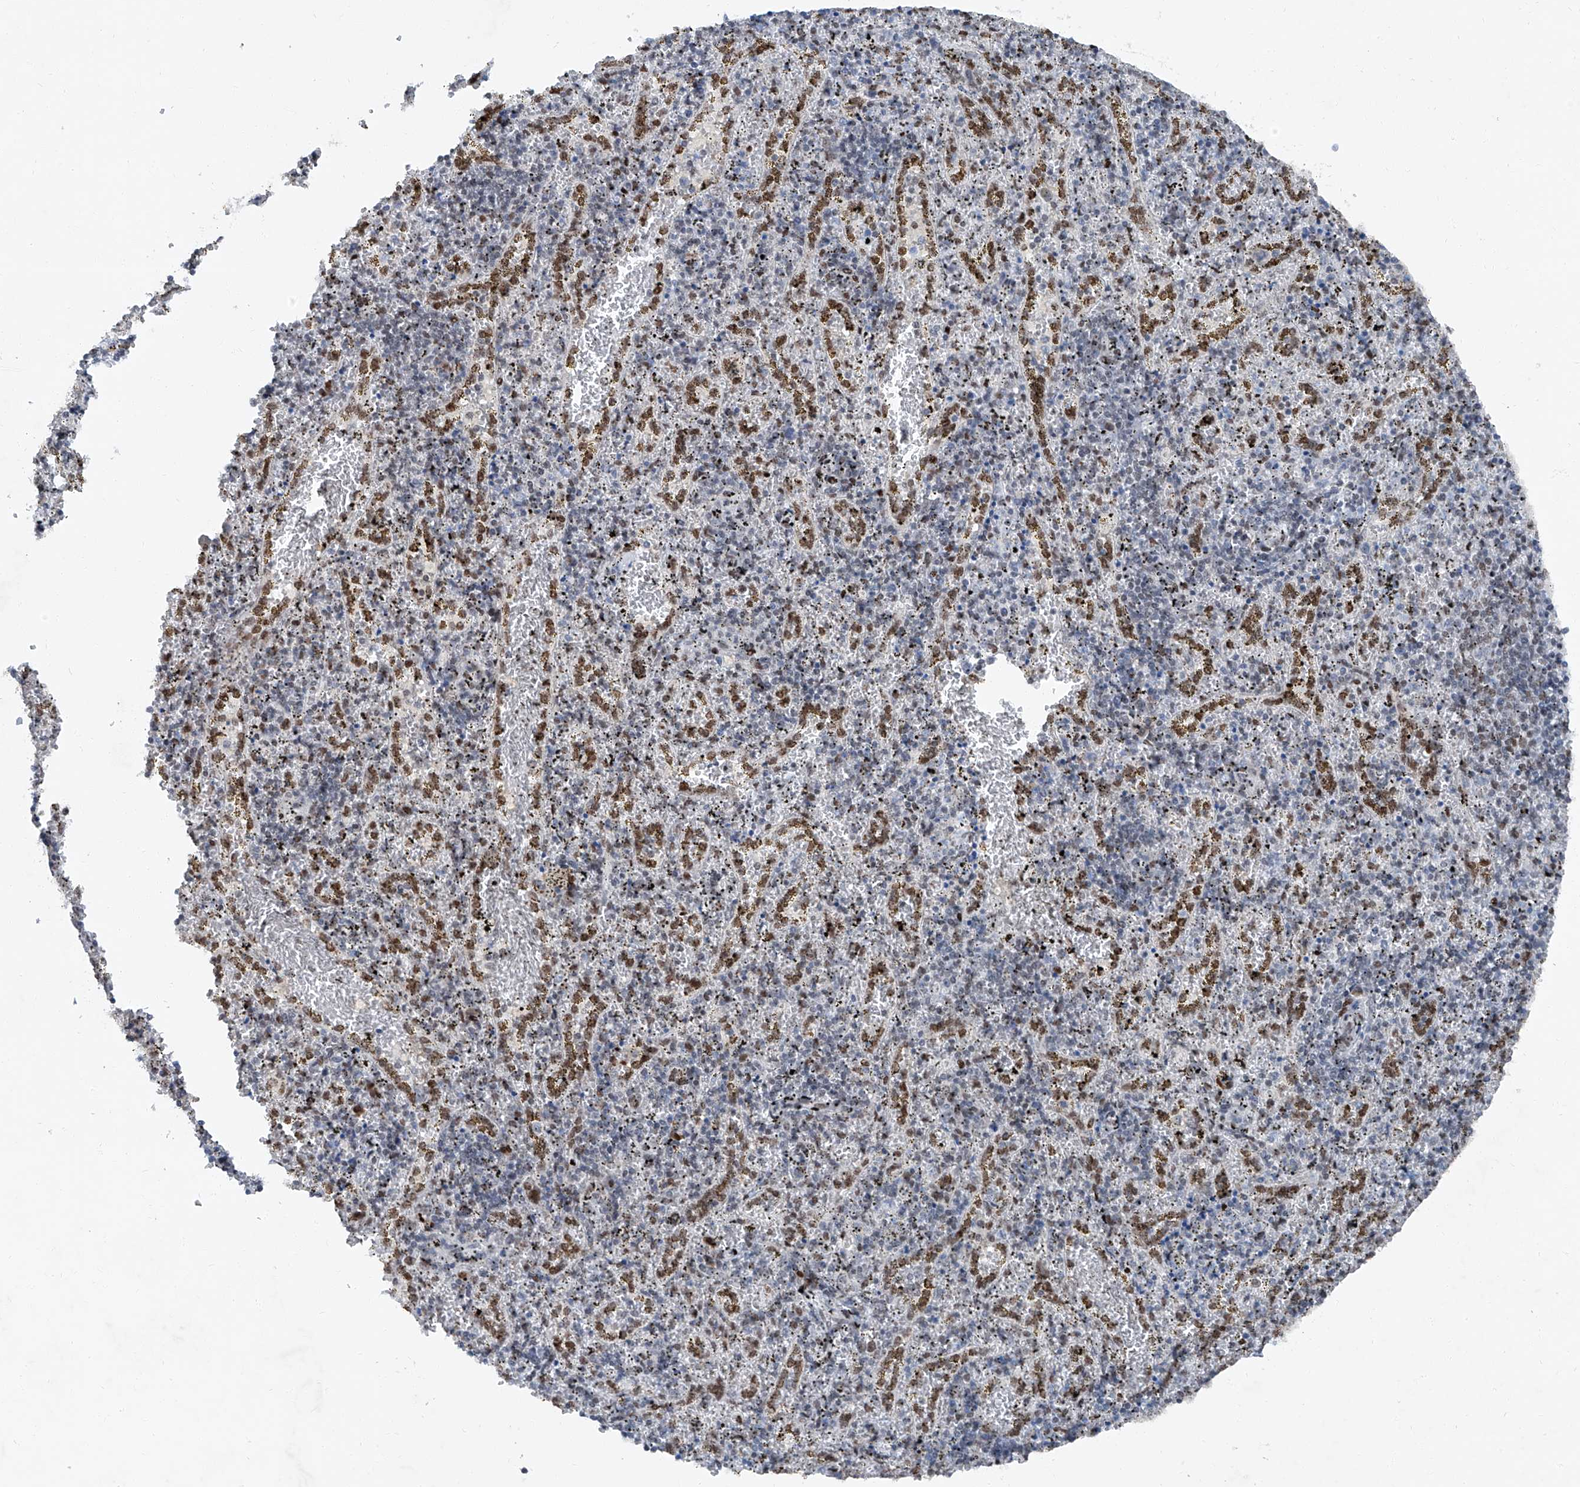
{"staining": {"intensity": "moderate", "quantity": "<25%", "location": "nuclear"}, "tissue": "spleen", "cell_type": "Cells in red pulp", "image_type": "normal", "snomed": [{"axis": "morphology", "description": "Normal tissue, NOS"}, {"axis": "topography", "description": "Spleen"}], "caption": "High-power microscopy captured an immunohistochemistry (IHC) micrograph of benign spleen, revealing moderate nuclear positivity in approximately <25% of cells in red pulp. Ihc stains the protein of interest in brown and the nuclei are stained blue.", "gene": "BMI1", "patient": {"sex": "male", "age": 11}}